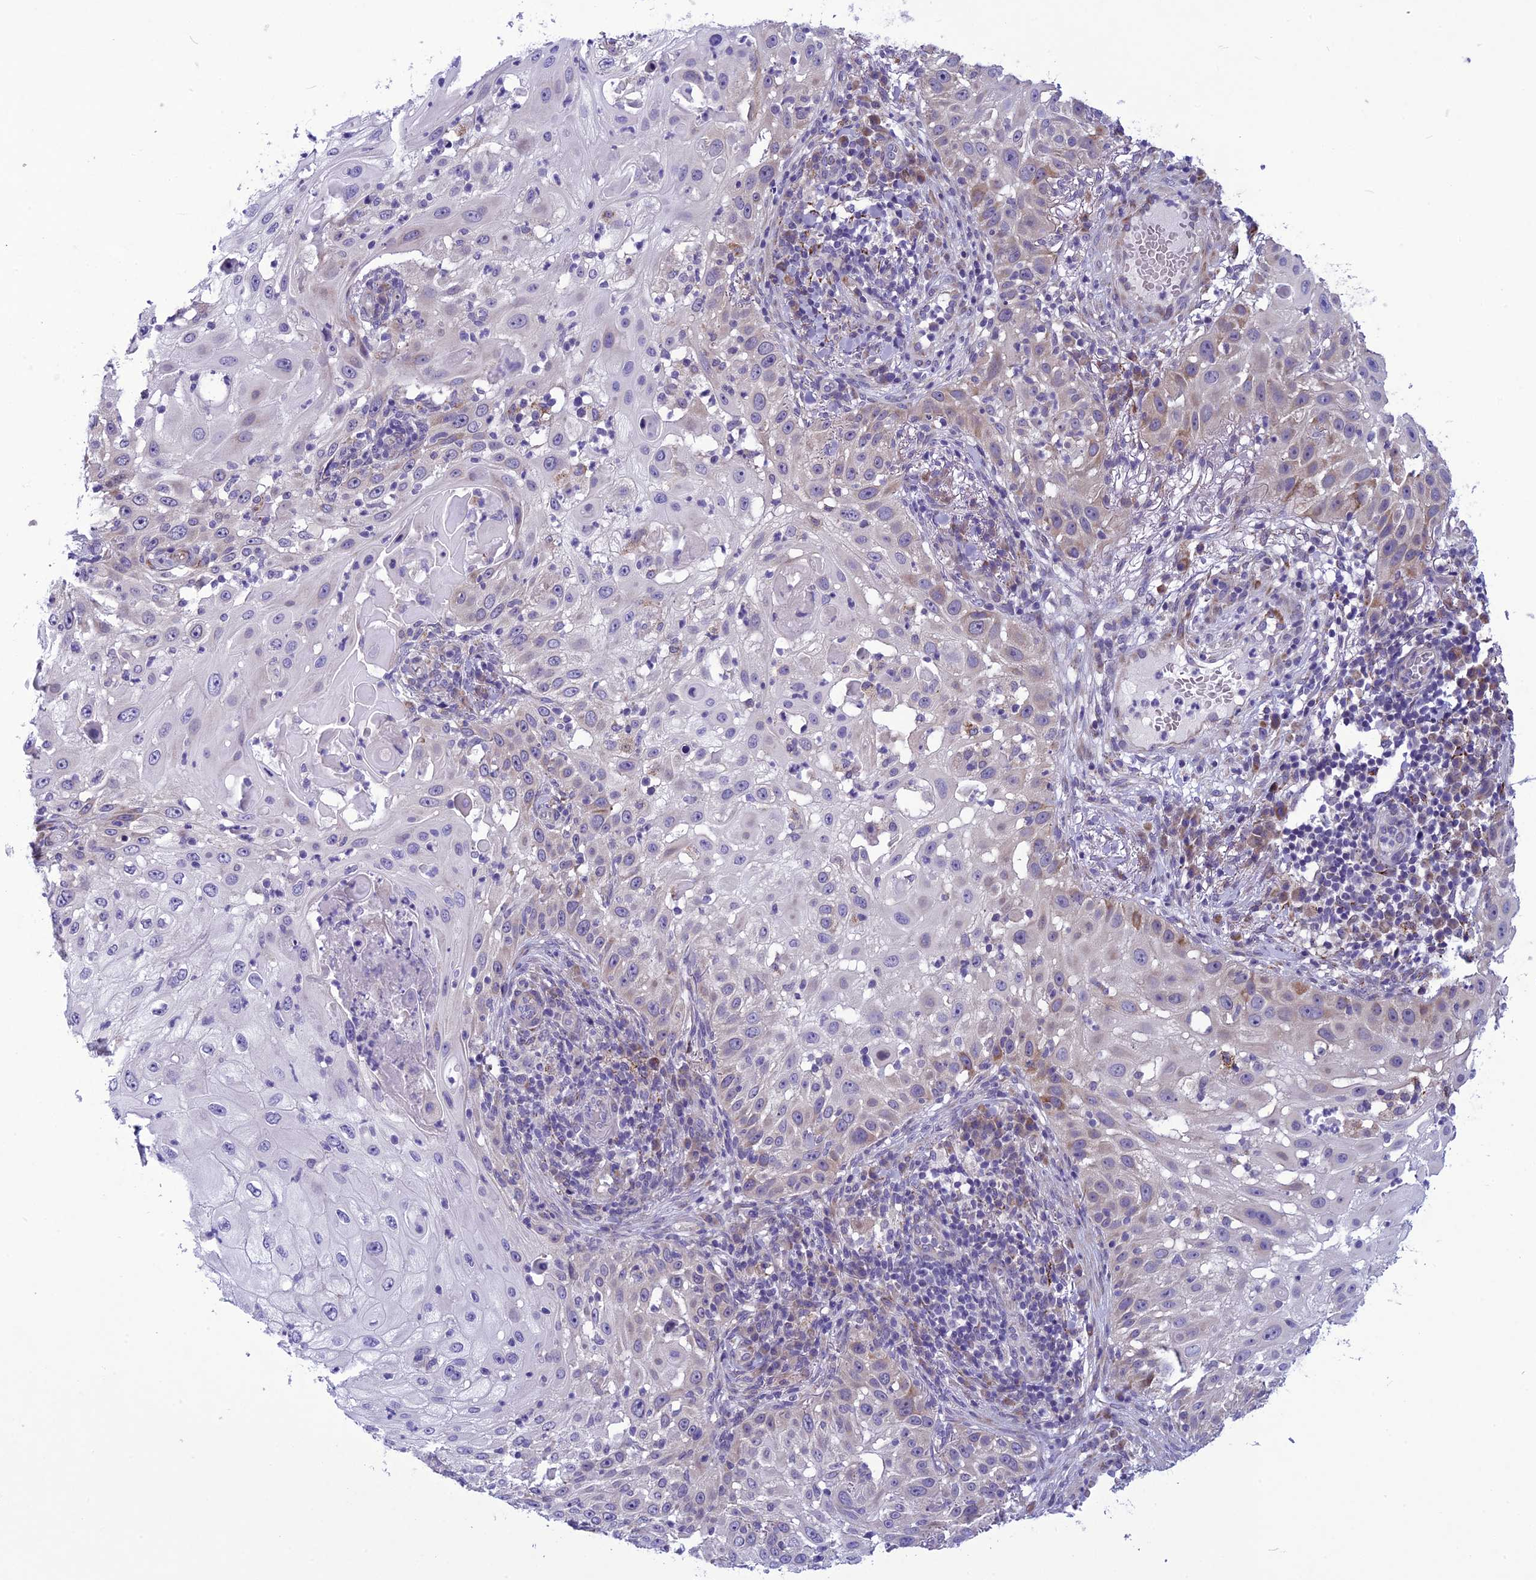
{"staining": {"intensity": "moderate", "quantity": "<25%", "location": "cytoplasmic/membranous"}, "tissue": "skin cancer", "cell_type": "Tumor cells", "image_type": "cancer", "snomed": [{"axis": "morphology", "description": "Squamous cell carcinoma, NOS"}, {"axis": "topography", "description": "Skin"}], "caption": "Immunohistochemistry histopathology image of neoplastic tissue: human squamous cell carcinoma (skin) stained using immunohistochemistry reveals low levels of moderate protein expression localized specifically in the cytoplasmic/membranous of tumor cells, appearing as a cytoplasmic/membranous brown color.", "gene": "PSMF1", "patient": {"sex": "female", "age": 44}}